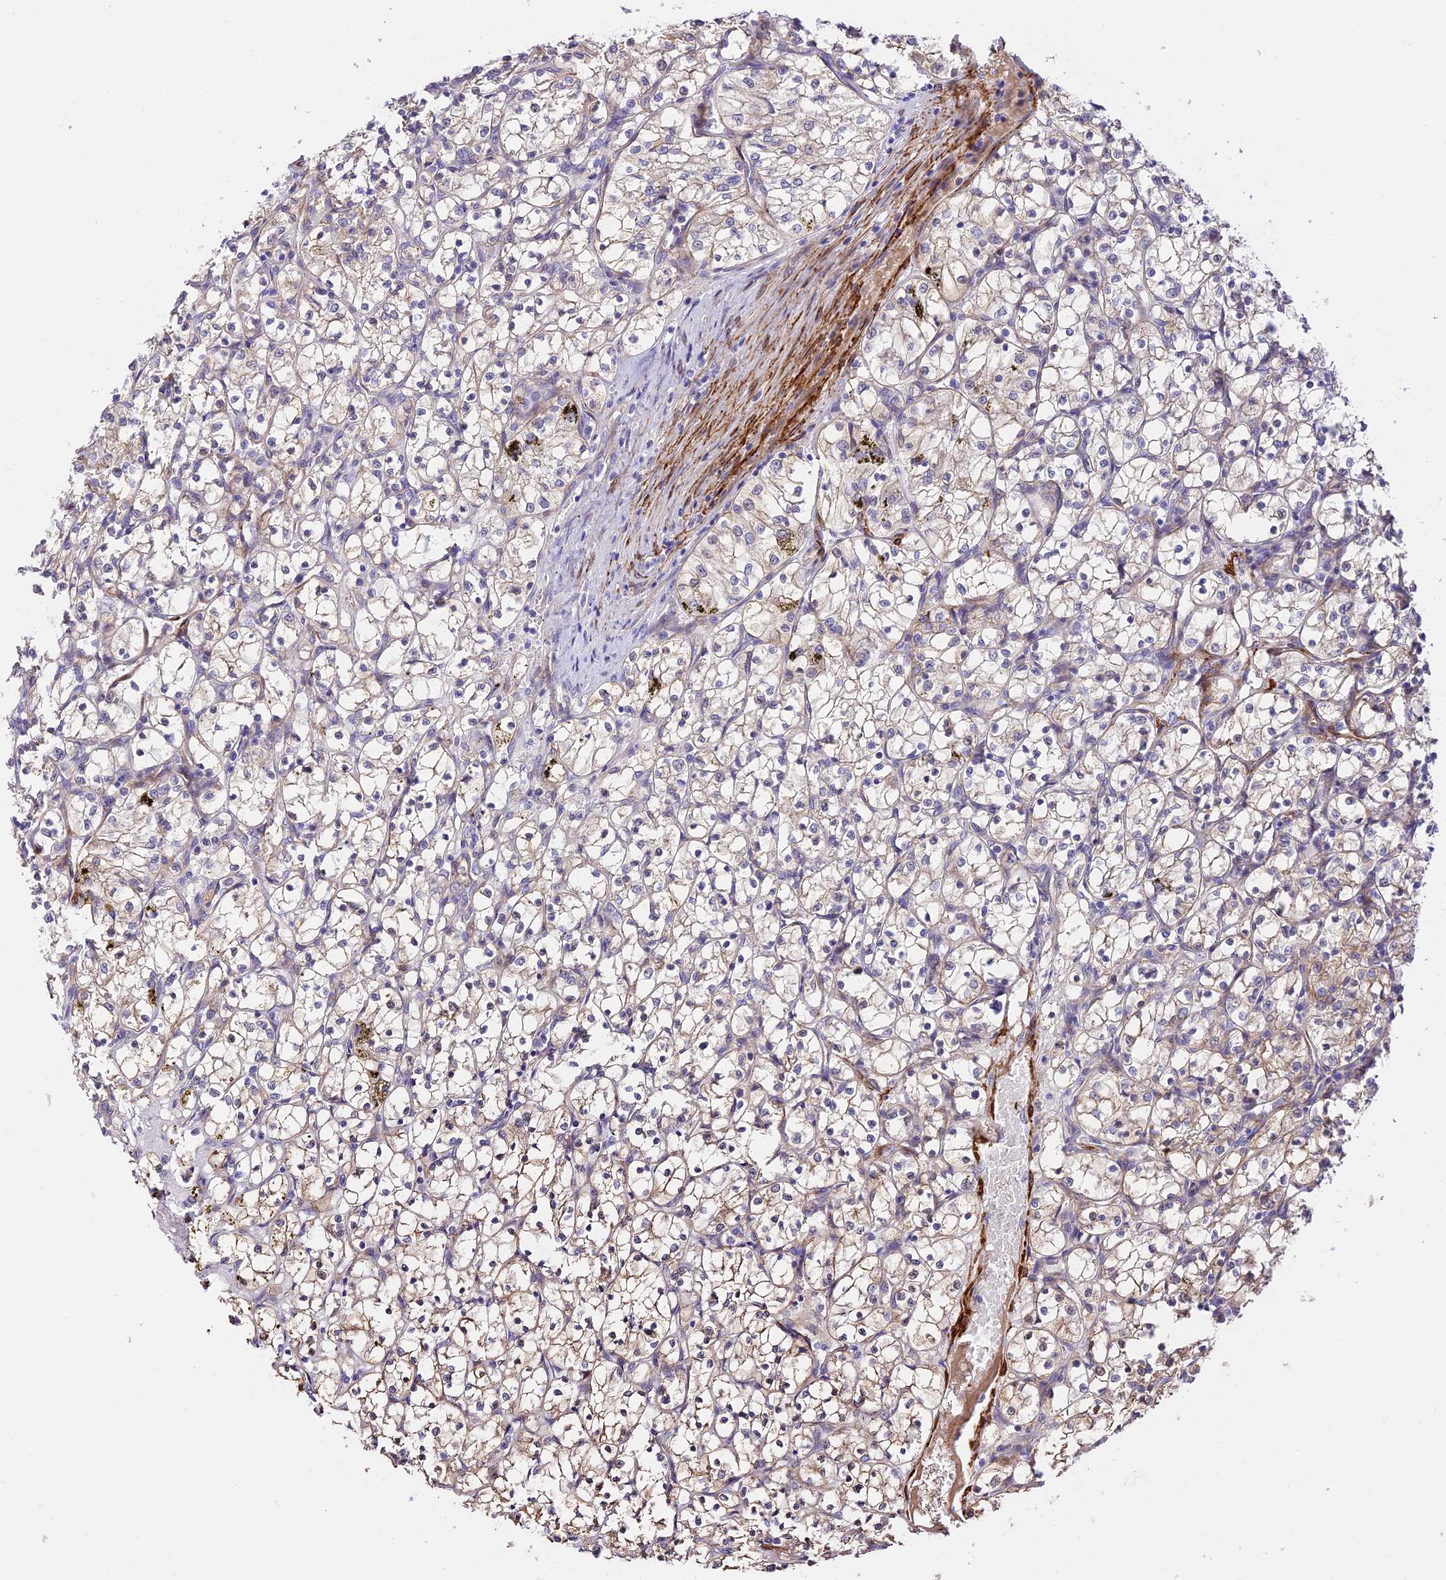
{"staining": {"intensity": "weak", "quantity": "25%-75%", "location": "cytoplasmic/membranous"}, "tissue": "renal cancer", "cell_type": "Tumor cells", "image_type": "cancer", "snomed": [{"axis": "morphology", "description": "Adenocarcinoma, NOS"}, {"axis": "topography", "description": "Kidney"}], "caption": "Brown immunohistochemical staining in renal cancer displays weak cytoplasmic/membranous staining in approximately 25%-75% of tumor cells.", "gene": "ANKRD50", "patient": {"sex": "female", "age": 69}}